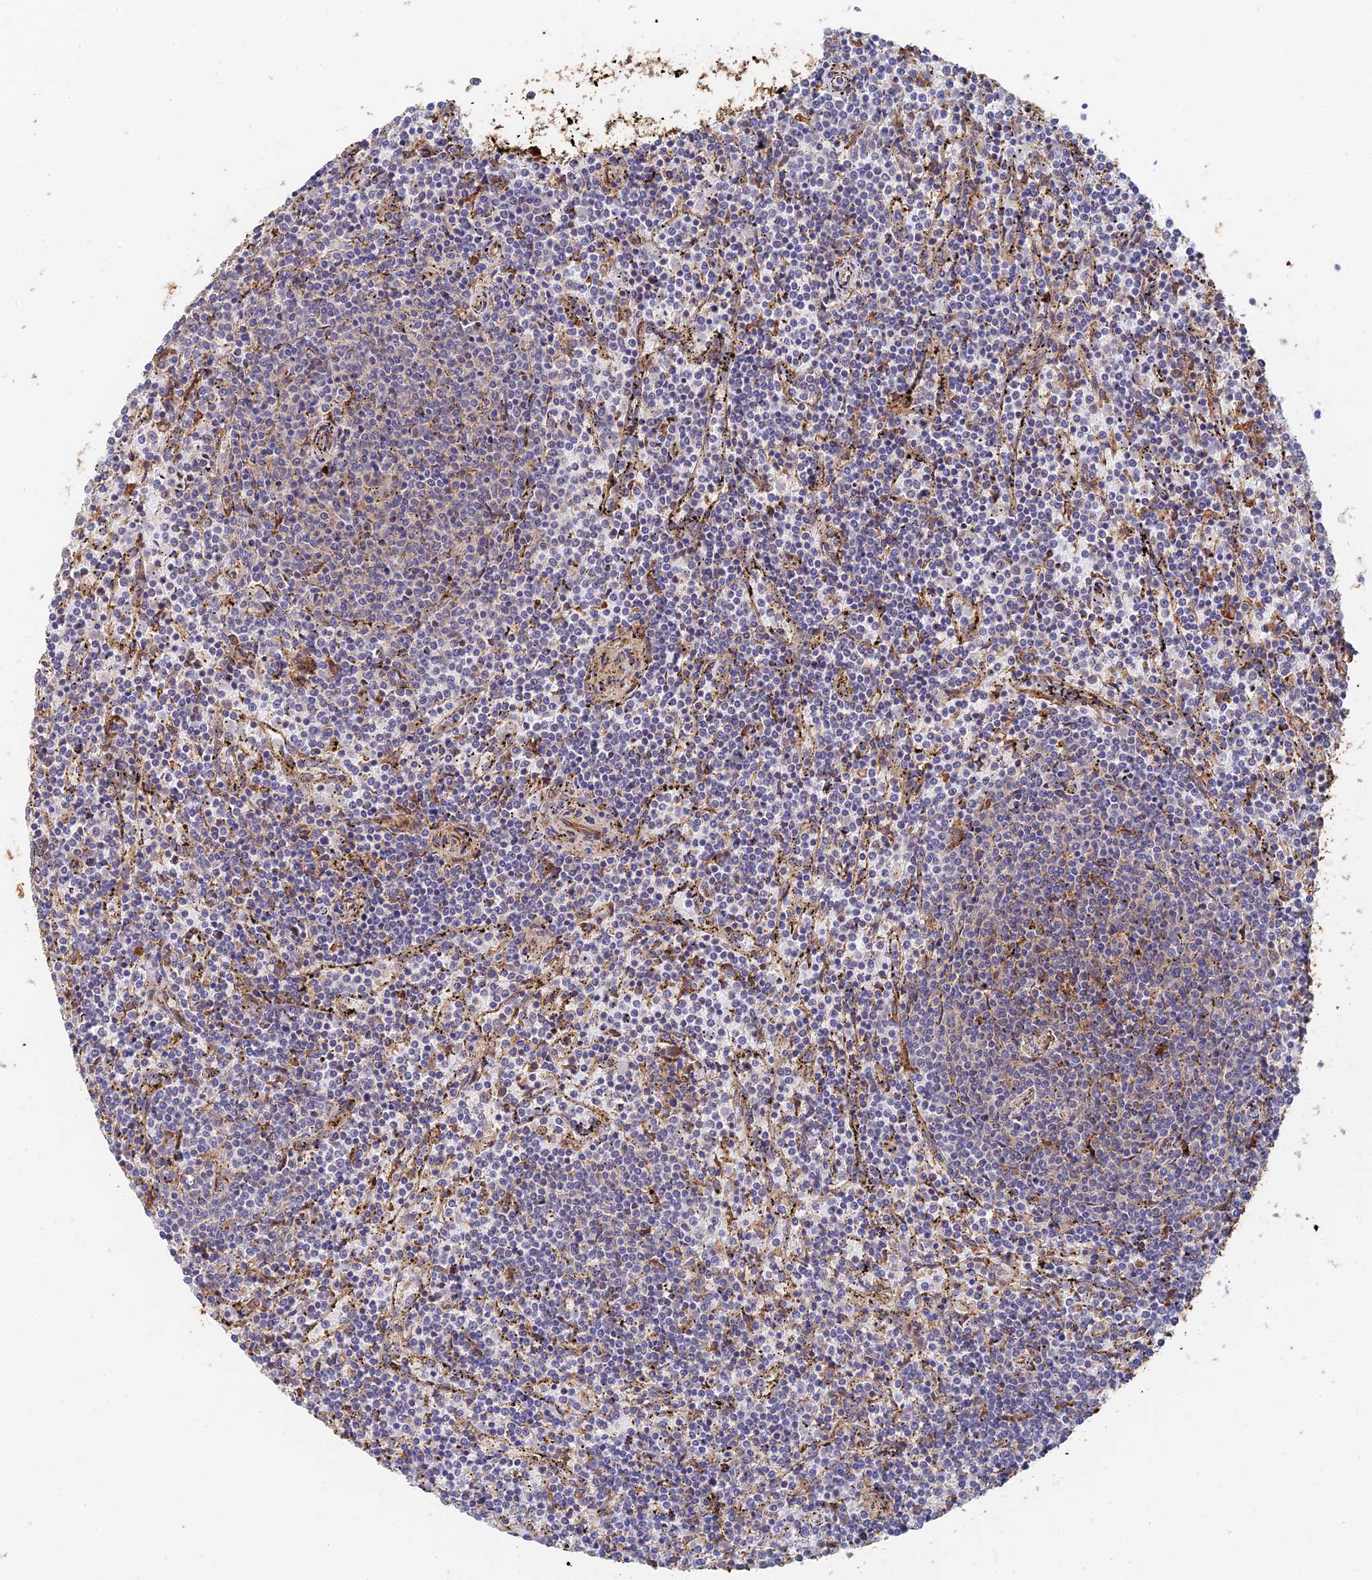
{"staining": {"intensity": "negative", "quantity": "none", "location": "none"}, "tissue": "lymphoma", "cell_type": "Tumor cells", "image_type": "cancer", "snomed": [{"axis": "morphology", "description": "Malignant lymphoma, non-Hodgkin's type, Low grade"}, {"axis": "topography", "description": "Spleen"}], "caption": "The photomicrograph shows no significant expression in tumor cells of malignant lymphoma, non-Hodgkin's type (low-grade). Nuclei are stained in blue.", "gene": "WBP11", "patient": {"sex": "female", "age": 50}}